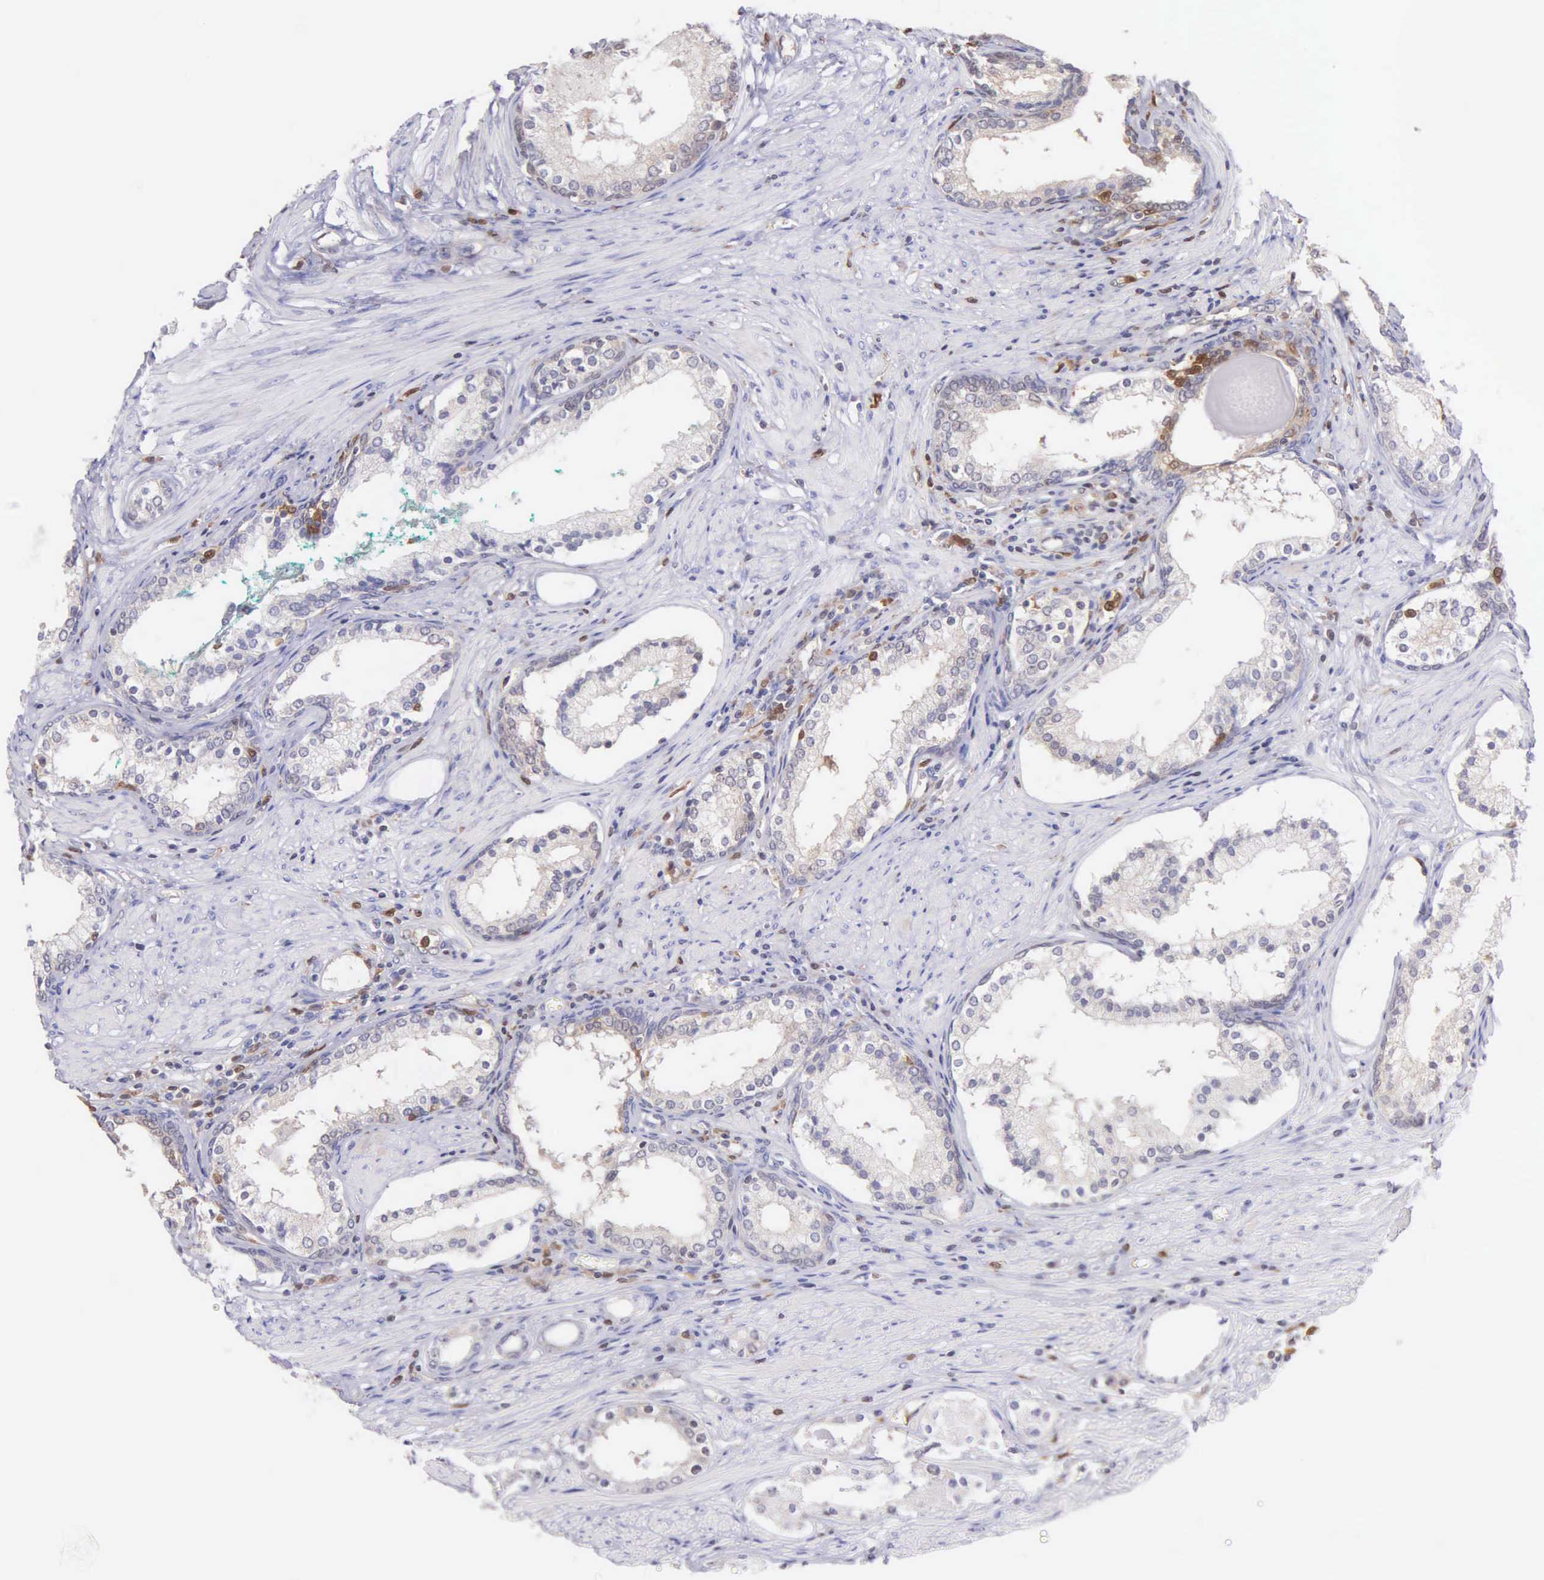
{"staining": {"intensity": "weak", "quantity": "25%-75%", "location": "cytoplasmic/membranous"}, "tissue": "prostate cancer", "cell_type": "Tumor cells", "image_type": "cancer", "snomed": [{"axis": "morphology", "description": "Adenocarcinoma, Medium grade"}, {"axis": "topography", "description": "Prostate"}], "caption": "Prostate adenocarcinoma (medium-grade) stained with a brown dye demonstrates weak cytoplasmic/membranous positive positivity in approximately 25%-75% of tumor cells.", "gene": "BID", "patient": {"sex": "male", "age": 73}}